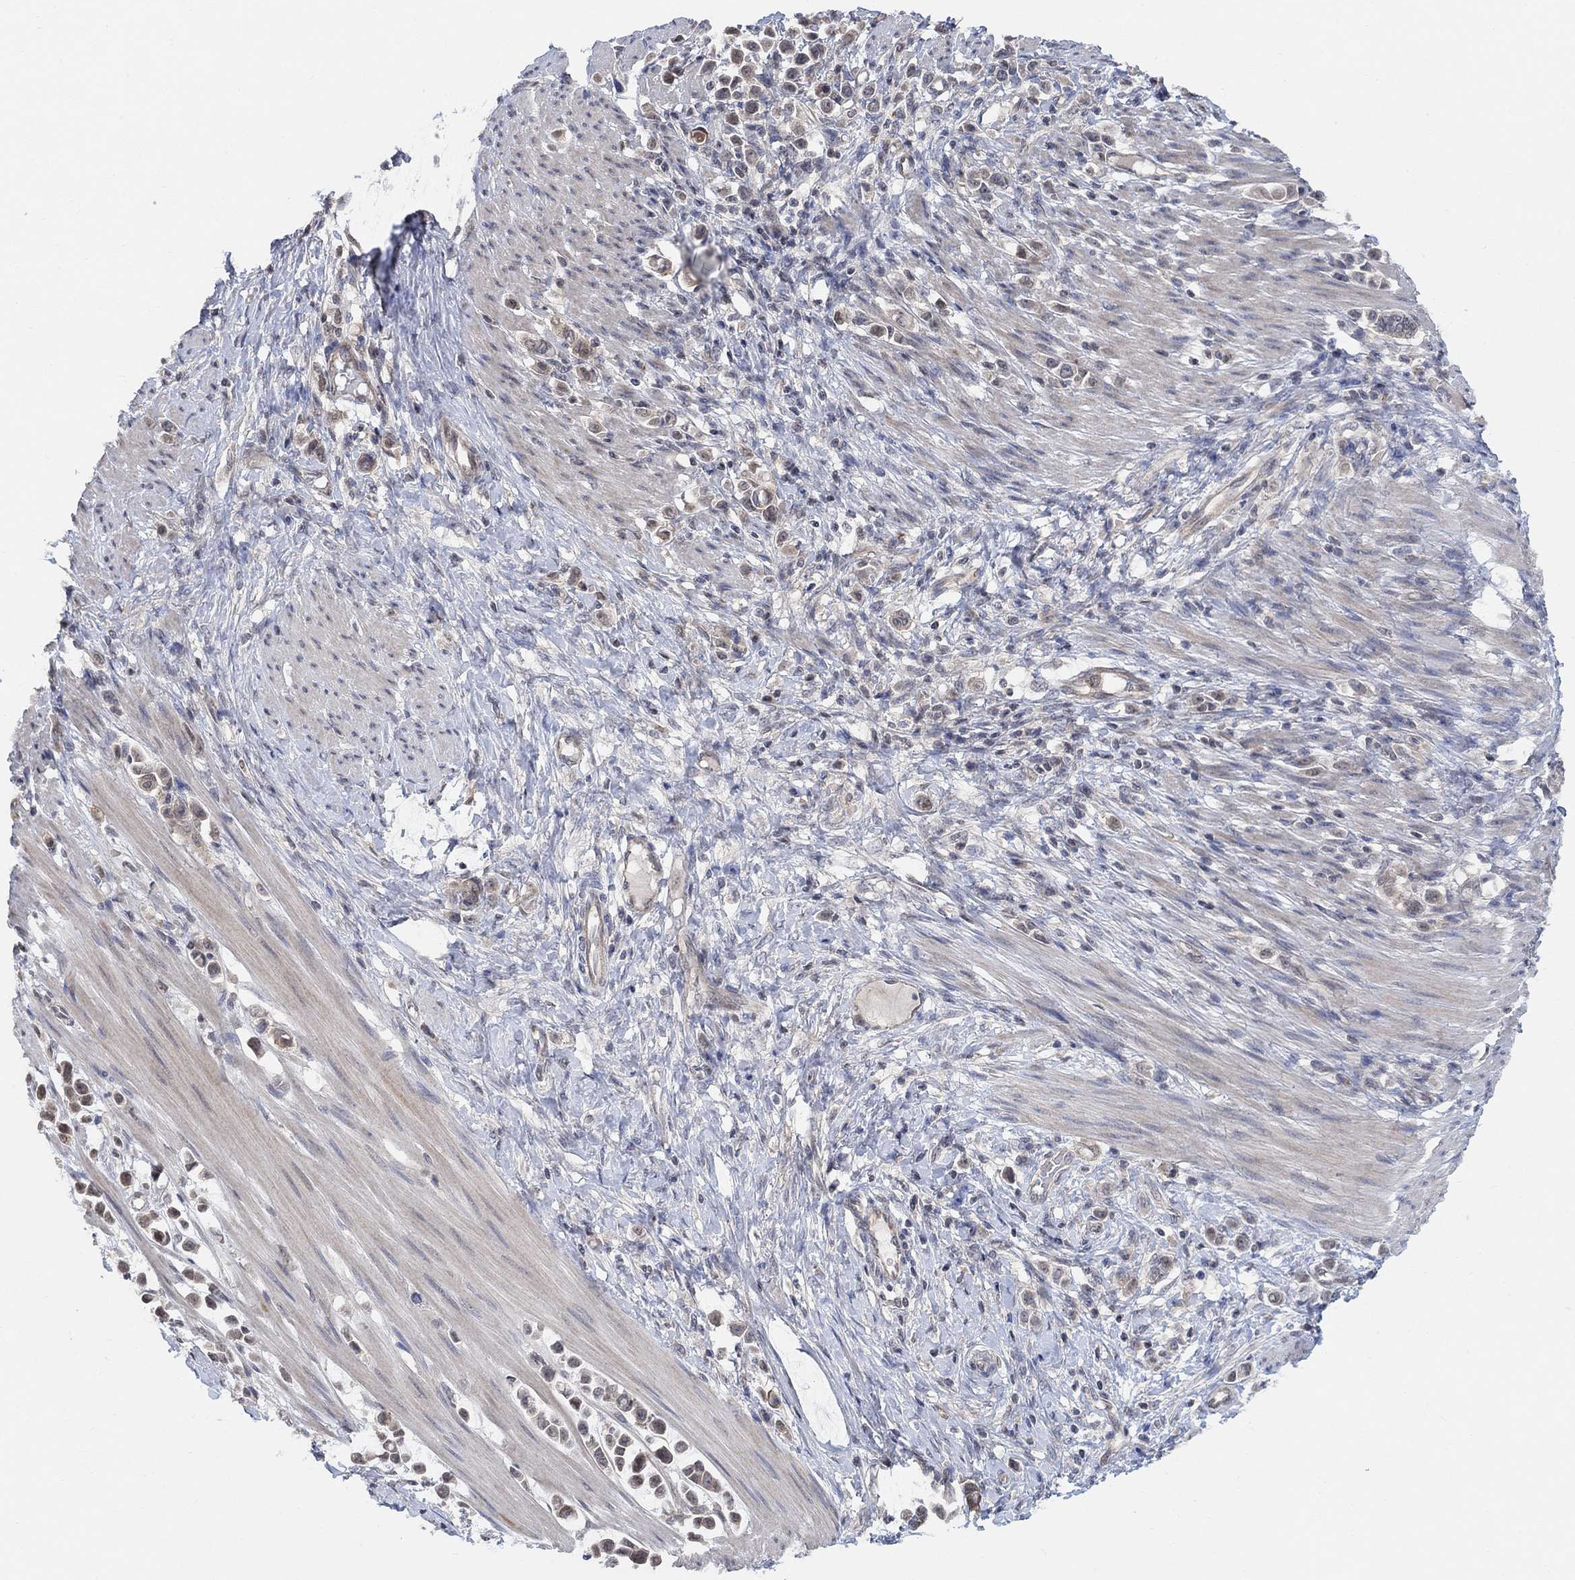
{"staining": {"intensity": "moderate", "quantity": "<25%", "location": "cytoplasmic/membranous"}, "tissue": "stomach cancer", "cell_type": "Tumor cells", "image_type": "cancer", "snomed": [{"axis": "morphology", "description": "Adenocarcinoma, NOS"}, {"axis": "topography", "description": "Stomach"}], "caption": "This image reveals immunohistochemistry staining of human stomach cancer (adenocarcinoma), with low moderate cytoplasmic/membranous staining in approximately <25% of tumor cells.", "gene": "UNC5B", "patient": {"sex": "male", "age": 82}}